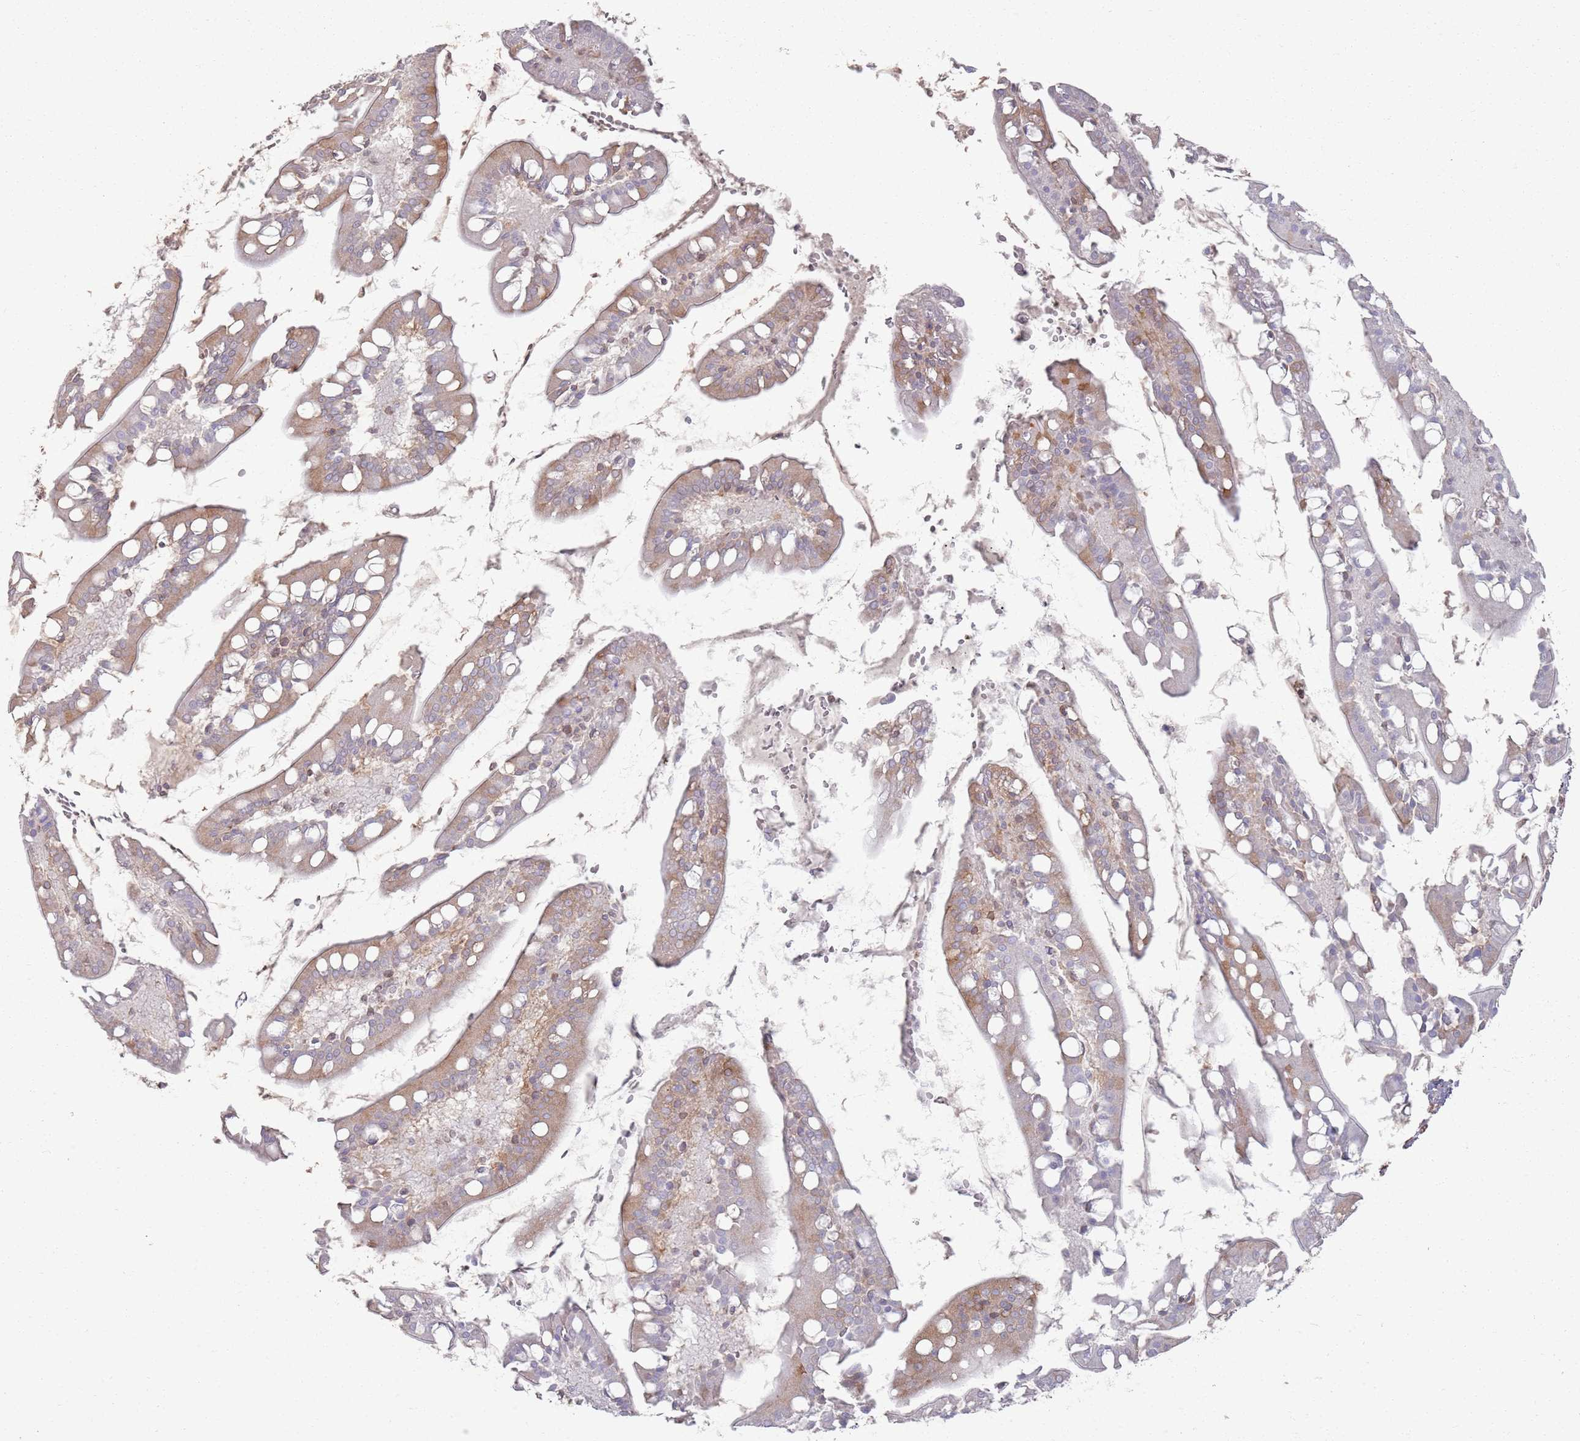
{"staining": {"intensity": "weak", "quantity": "25%-75%", "location": "cytoplasmic/membranous"}, "tissue": "small intestine", "cell_type": "Glandular cells", "image_type": "normal", "snomed": [{"axis": "morphology", "description": "Normal tissue, NOS"}, {"axis": "topography", "description": "Small intestine"}], "caption": "Approximately 25%-75% of glandular cells in benign small intestine demonstrate weak cytoplasmic/membranous protein staining as visualized by brown immunohistochemical staining.", "gene": "PHF21A", "patient": {"sex": "male", "age": 52}}